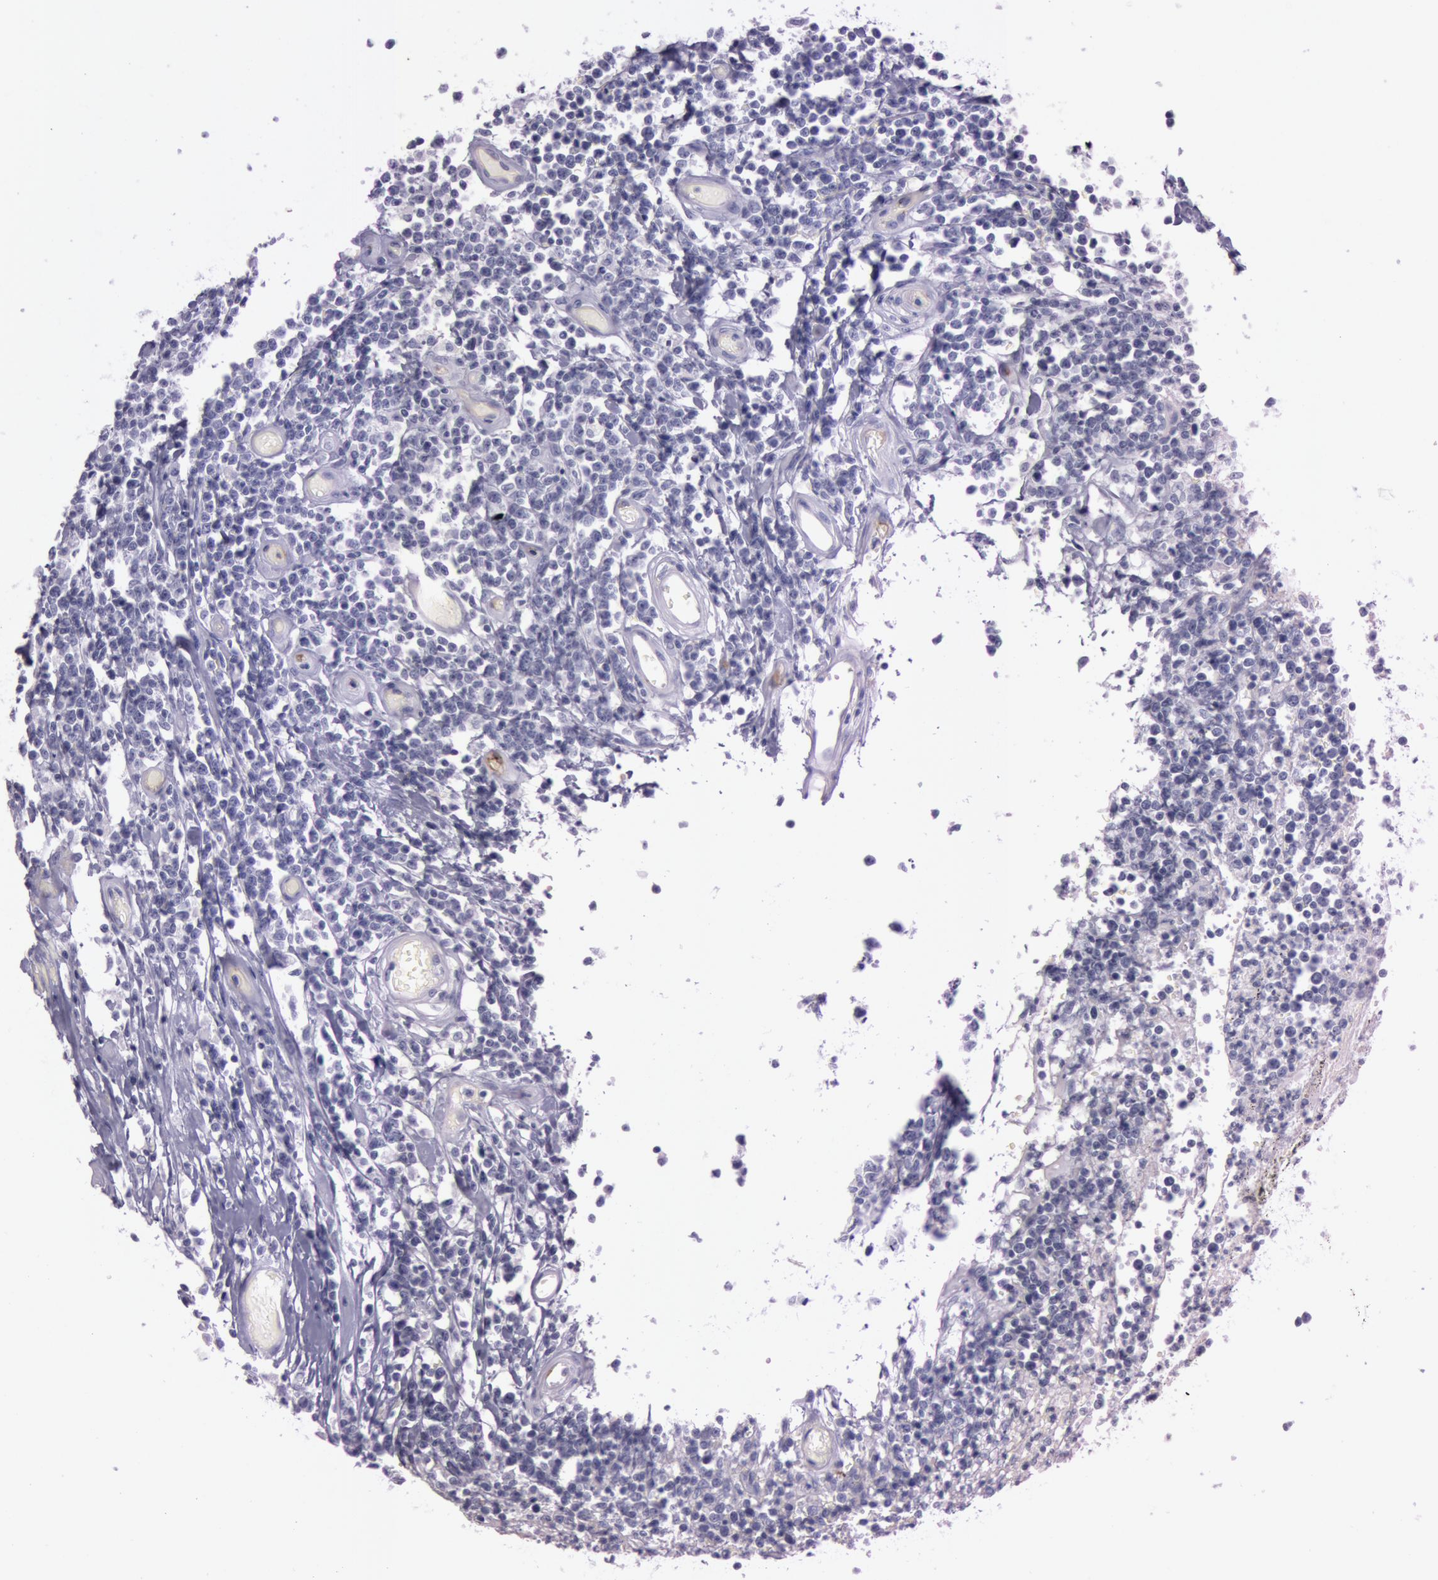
{"staining": {"intensity": "negative", "quantity": "none", "location": "none"}, "tissue": "lymphoma", "cell_type": "Tumor cells", "image_type": "cancer", "snomed": [{"axis": "morphology", "description": "Malignant lymphoma, non-Hodgkin's type, High grade"}, {"axis": "topography", "description": "Colon"}], "caption": "An immunohistochemistry (IHC) image of high-grade malignant lymphoma, non-Hodgkin's type is shown. There is no staining in tumor cells of high-grade malignant lymphoma, non-Hodgkin's type.", "gene": "FOLH1", "patient": {"sex": "male", "age": 82}}